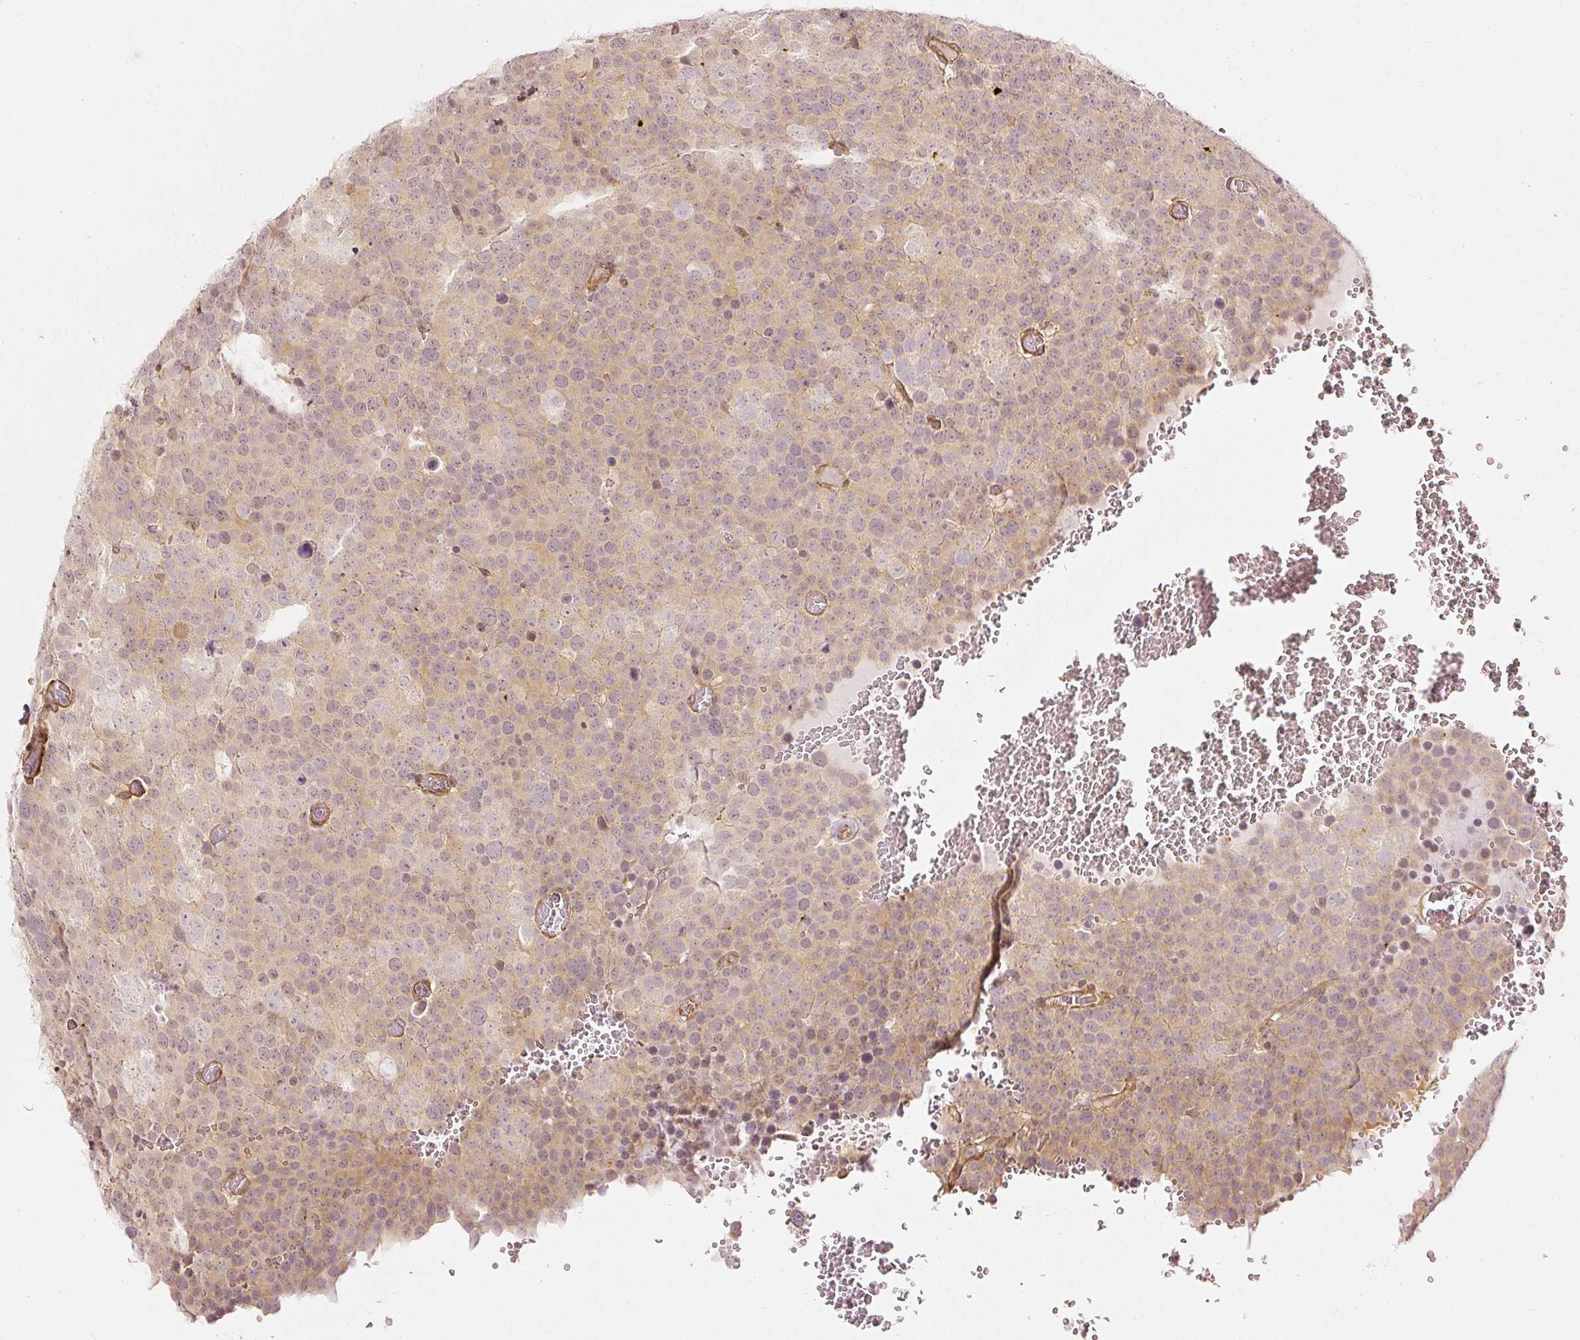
{"staining": {"intensity": "weak", "quantity": "25%-75%", "location": "cytoplasmic/membranous"}, "tissue": "testis cancer", "cell_type": "Tumor cells", "image_type": "cancer", "snomed": [{"axis": "morphology", "description": "Seminoma, NOS"}, {"axis": "topography", "description": "Testis"}], "caption": "Human testis cancer stained for a protein (brown) exhibits weak cytoplasmic/membranous positive expression in about 25%-75% of tumor cells.", "gene": "DRD2", "patient": {"sex": "male", "age": 71}}